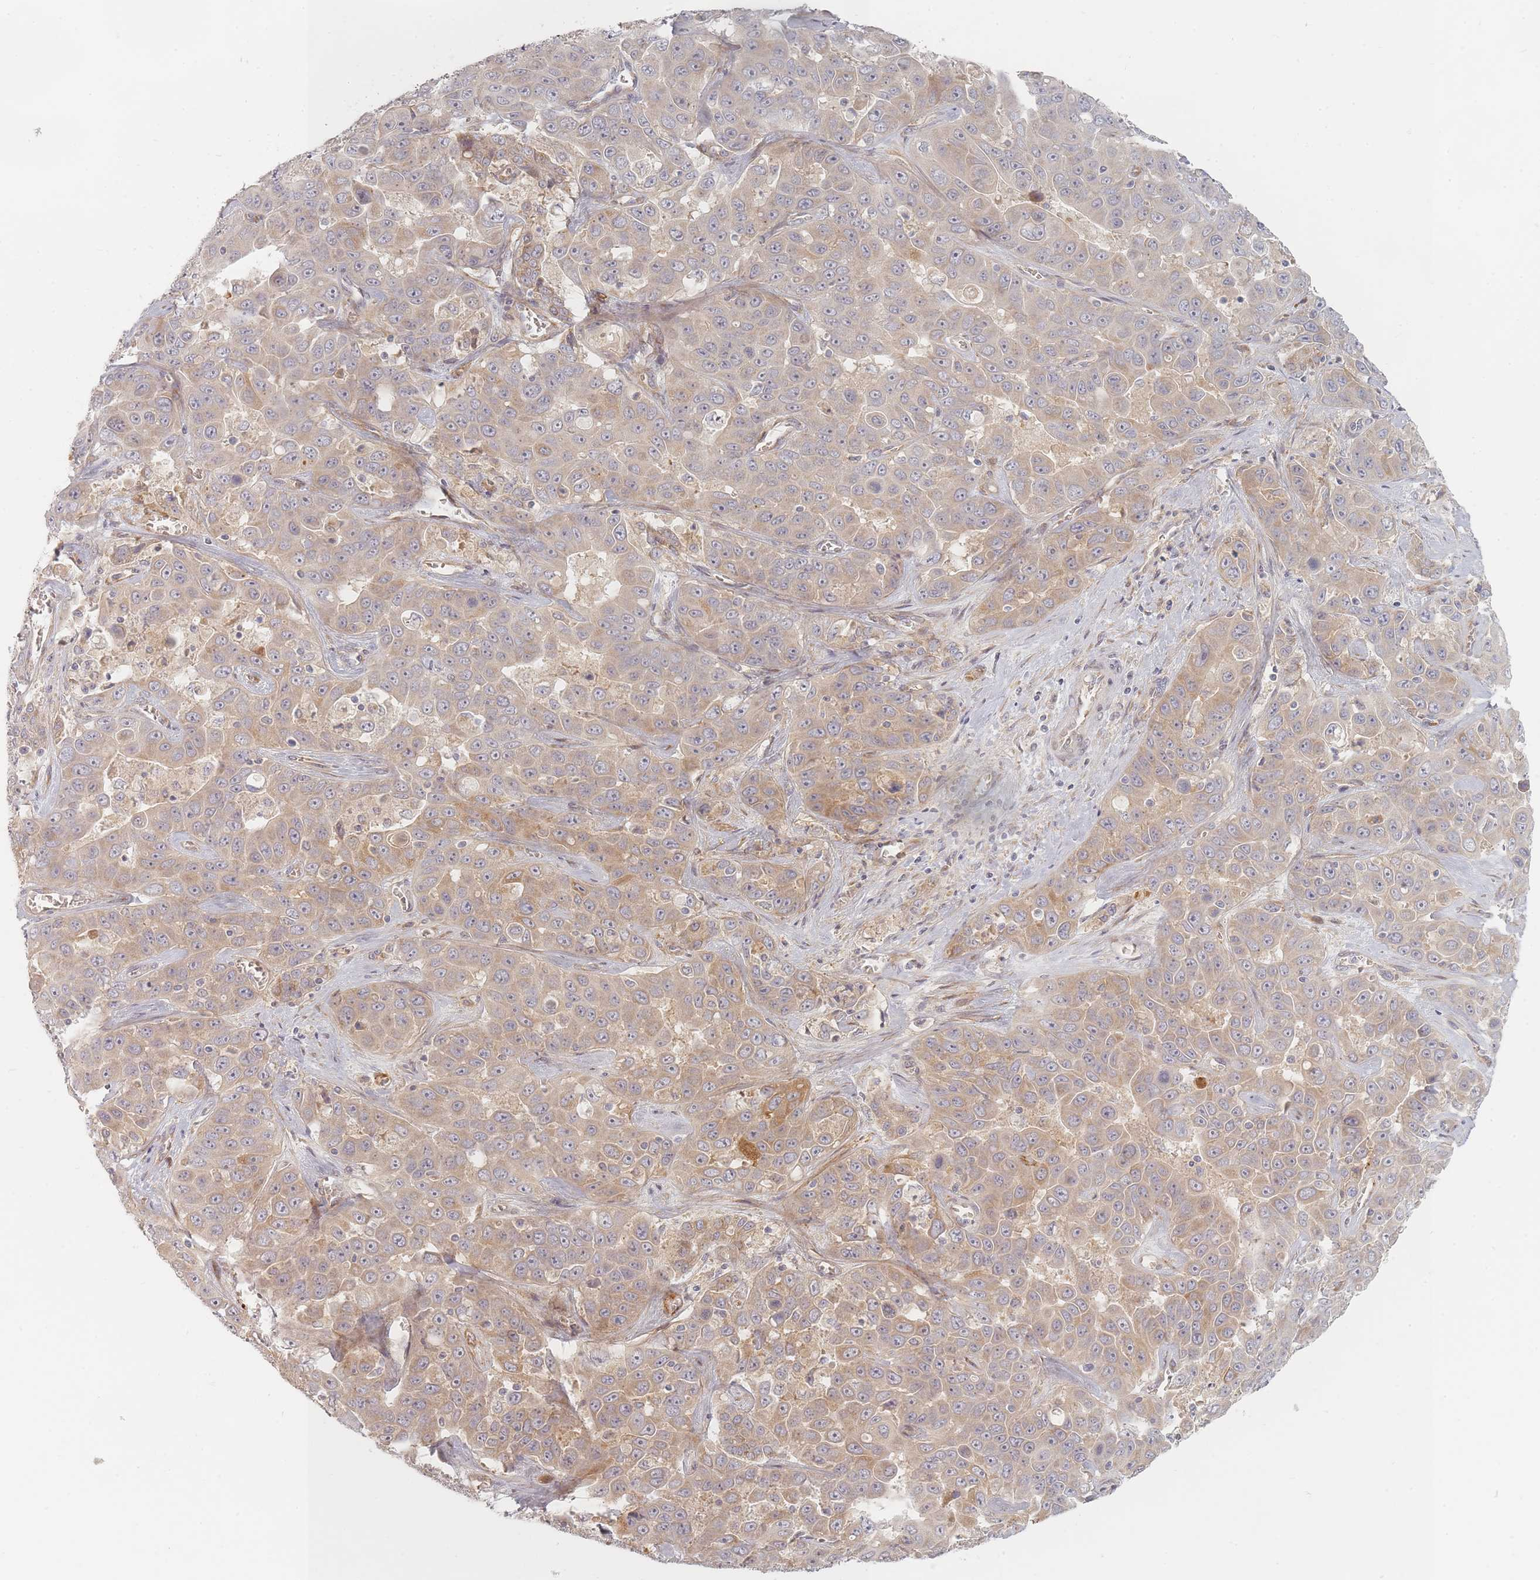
{"staining": {"intensity": "moderate", "quantity": "25%-75%", "location": "cytoplasmic/membranous"}, "tissue": "liver cancer", "cell_type": "Tumor cells", "image_type": "cancer", "snomed": [{"axis": "morphology", "description": "Cholangiocarcinoma"}, {"axis": "topography", "description": "Liver"}], "caption": "Liver cancer (cholangiocarcinoma) was stained to show a protein in brown. There is medium levels of moderate cytoplasmic/membranous expression in about 25%-75% of tumor cells.", "gene": "ZKSCAN7", "patient": {"sex": "female", "age": 52}}